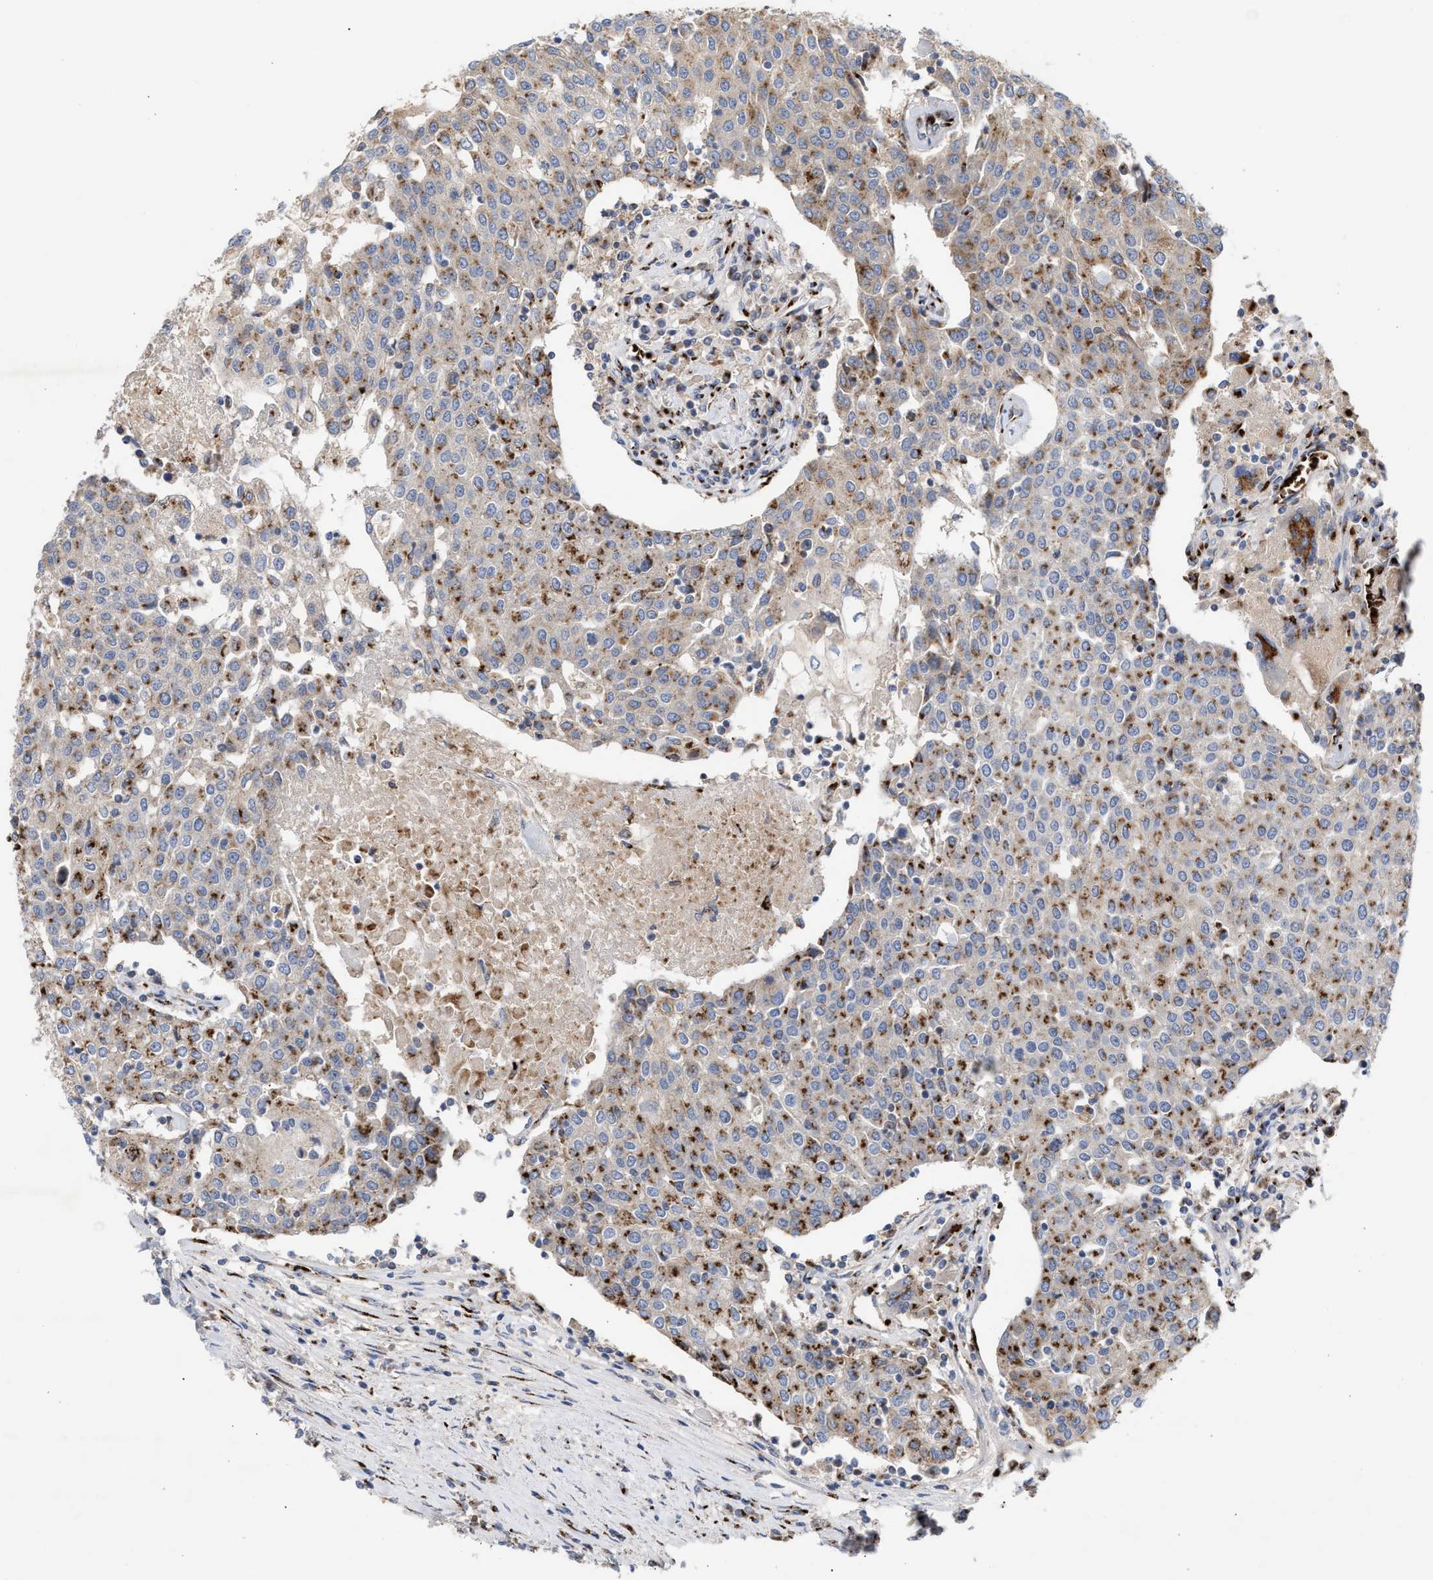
{"staining": {"intensity": "moderate", "quantity": ">75%", "location": "cytoplasmic/membranous"}, "tissue": "urothelial cancer", "cell_type": "Tumor cells", "image_type": "cancer", "snomed": [{"axis": "morphology", "description": "Urothelial carcinoma, High grade"}, {"axis": "topography", "description": "Urinary bladder"}], "caption": "This photomicrograph reveals IHC staining of human urothelial cancer, with medium moderate cytoplasmic/membranous expression in approximately >75% of tumor cells.", "gene": "CCL2", "patient": {"sex": "female", "age": 85}}